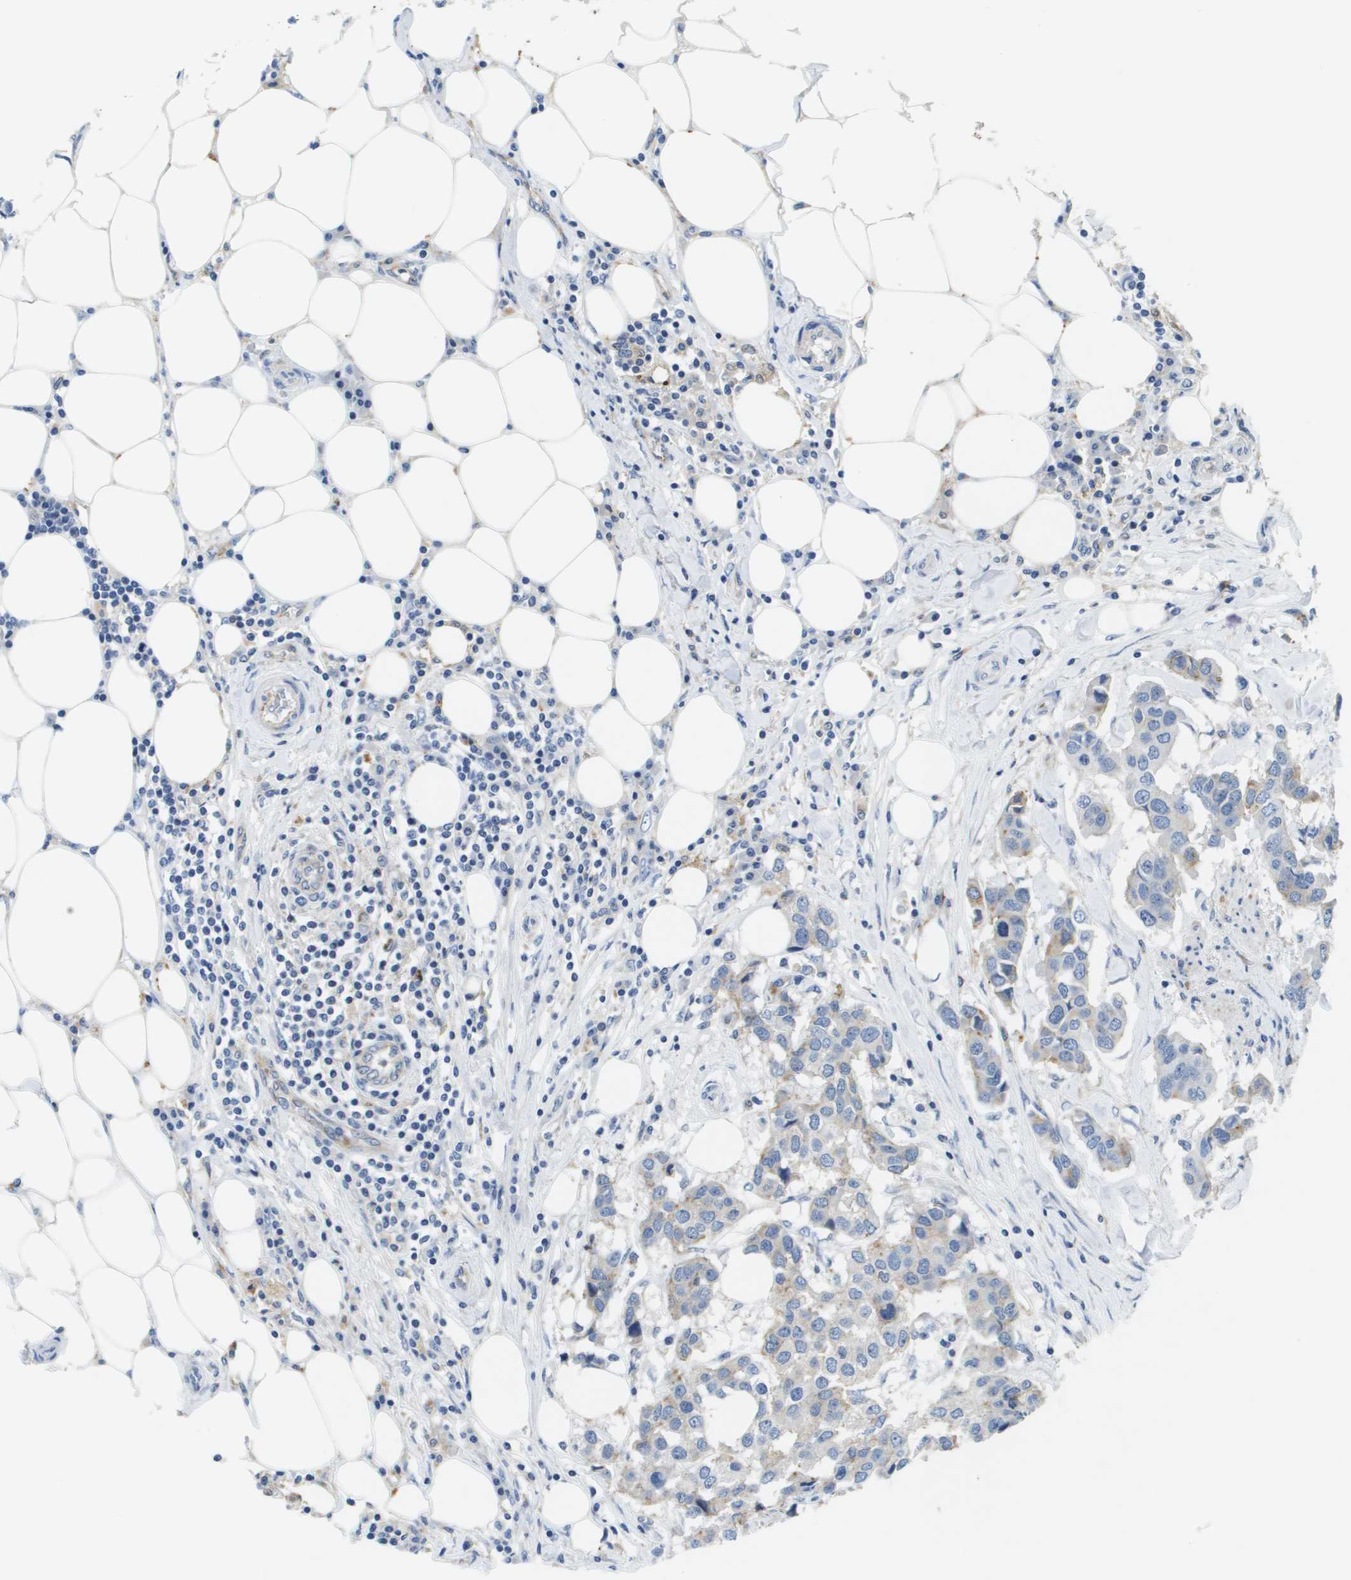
{"staining": {"intensity": "weak", "quantity": "<25%", "location": "cytoplasmic/membranous"}, "tissue": "breast cancer", "cell_type": "Tumor cells", "image_type": "cancer", "snomed": [{"axis": "morphology", "description": "Duct carcinoma"}, {"axis": "topography", "description": "Breast"}], "caption": "Tumor cells show no significant staining in breast cancer.", "gene": "LIPG", "patient": {"sex": "female", "age": 80}}